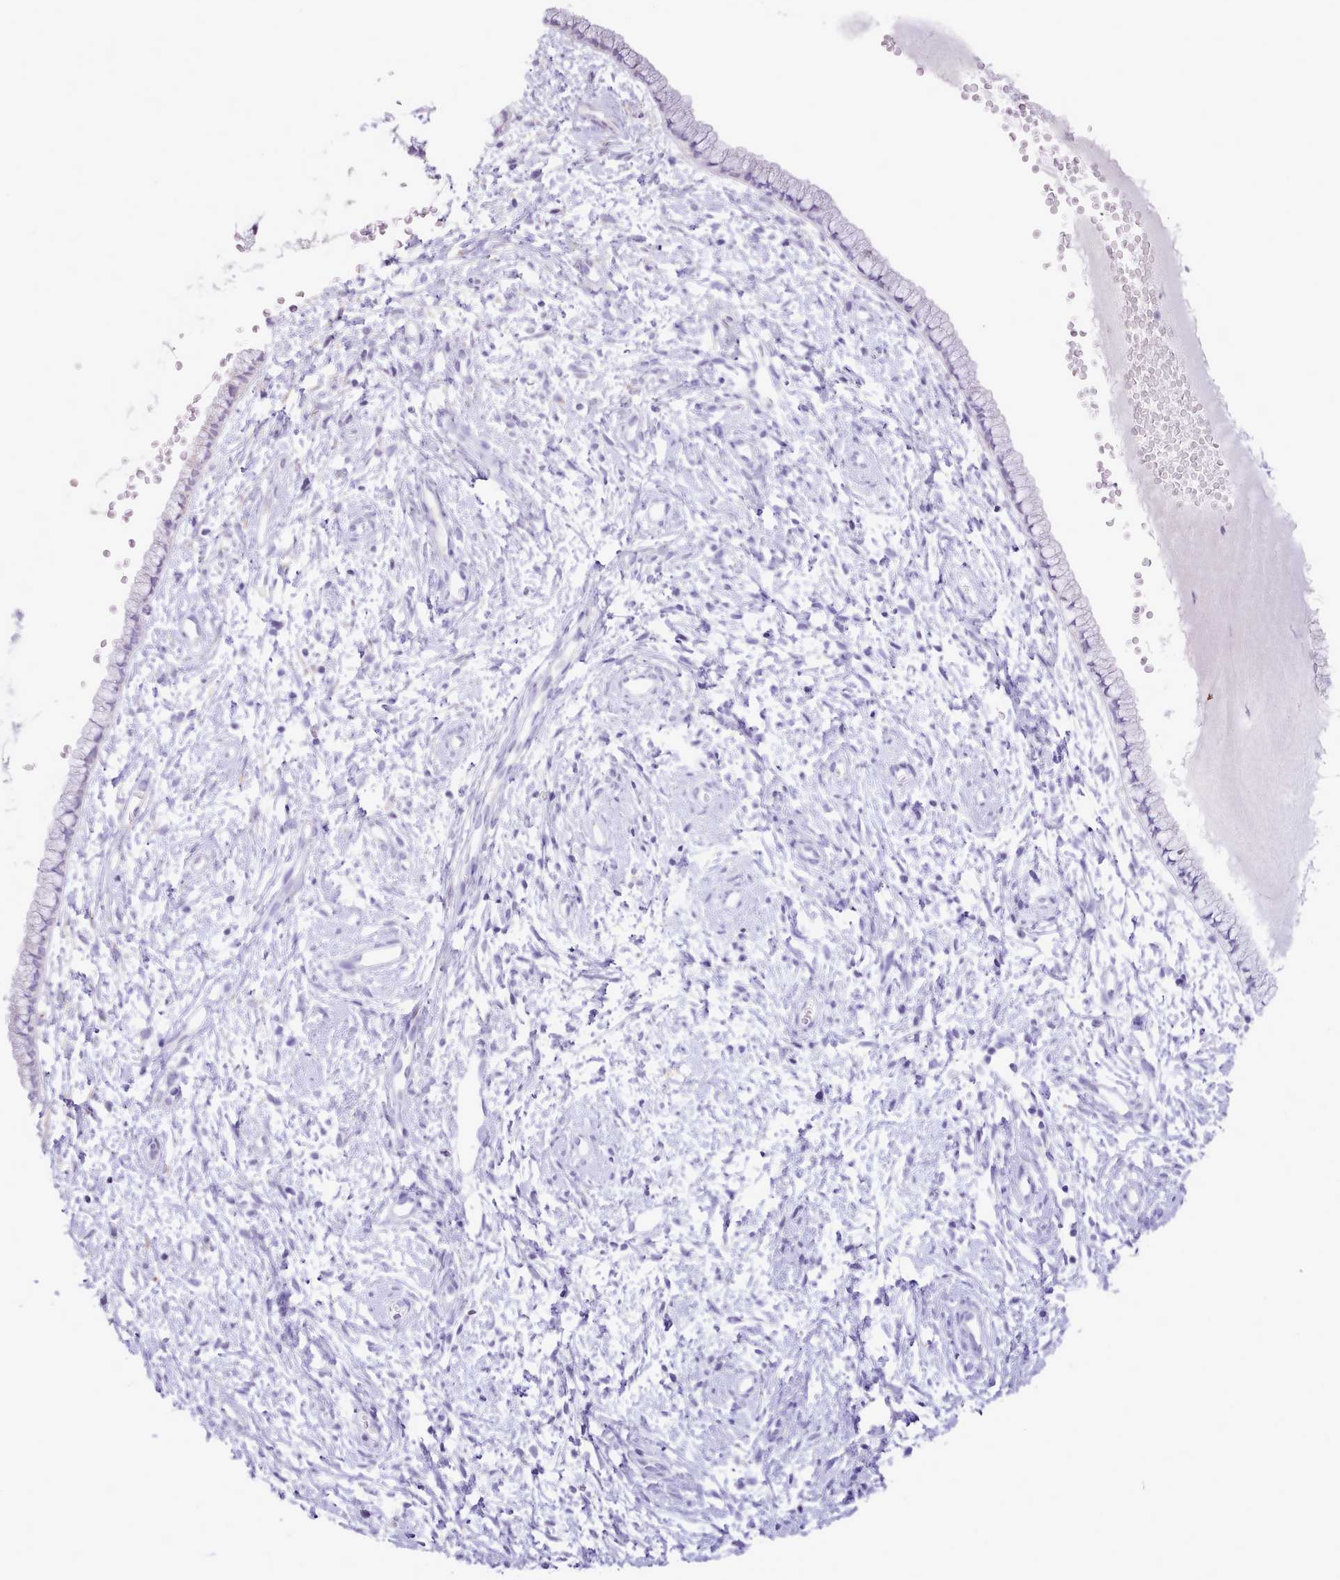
{"staining": {"intensity": "negative", "quantity": "none", "location": "none"}, "tissue": "cervix", "cell_type": "Glandular cells", "image_type": "normal", "snomed": [{"axis": "morphology", "description": "Normal tissue, NOS"}, {"axis": "topography", "description": "Cervix"}], "caption": "This is an immunohistochemistry (IHC) photomicrograph of normal cervix. There is no staining in glandular cells.", "gene": "CCL1", "patient": {"sex": "female", "age": 57}}